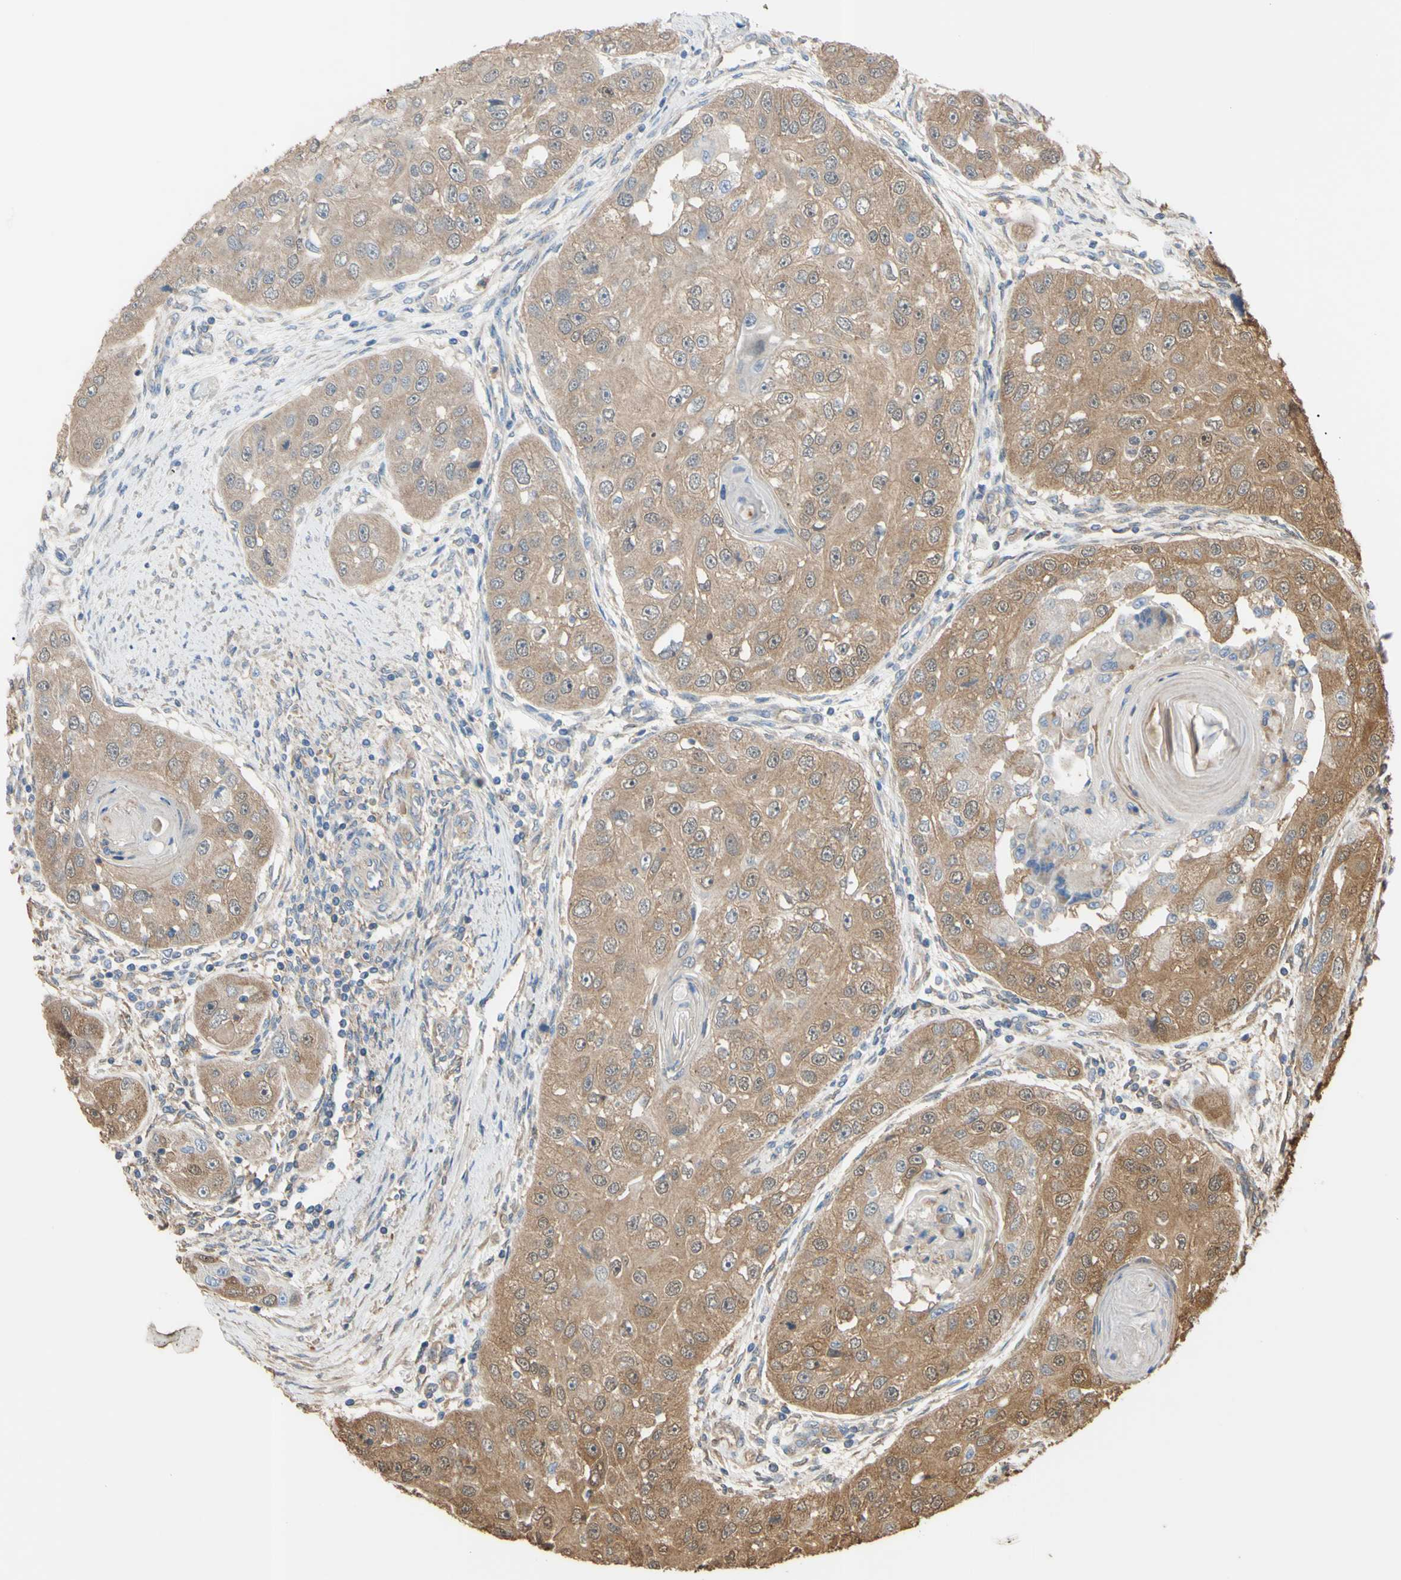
{"staining": {"intensity": "moderate", "quantity": ">75%", "location": "cytoplasmic/membranous"}, "tissue": "head and neck cancer", "cell_type": "Tumor cells", "image_type": "cancer", "snomed": [{"axis": "morphology", "description": "Normal tissue, NOS"}, {"axis": "morphology", "description": "Squamous cell carcinoma, NOS"}, {"axis": "topography", "description": "Skeletal muscle"}, {"axis": "topography", "description": "Head-Neck"}], "caption": "A high-resolution histopathology image shows immunohistochemistry staining of head and neck cancer, which demonstrates moderate cytoplasmic/membranous expression in approximately >75% of tumor cells.", "gene": "CTTN", "patient": {"sex": "male", "age": 51}}